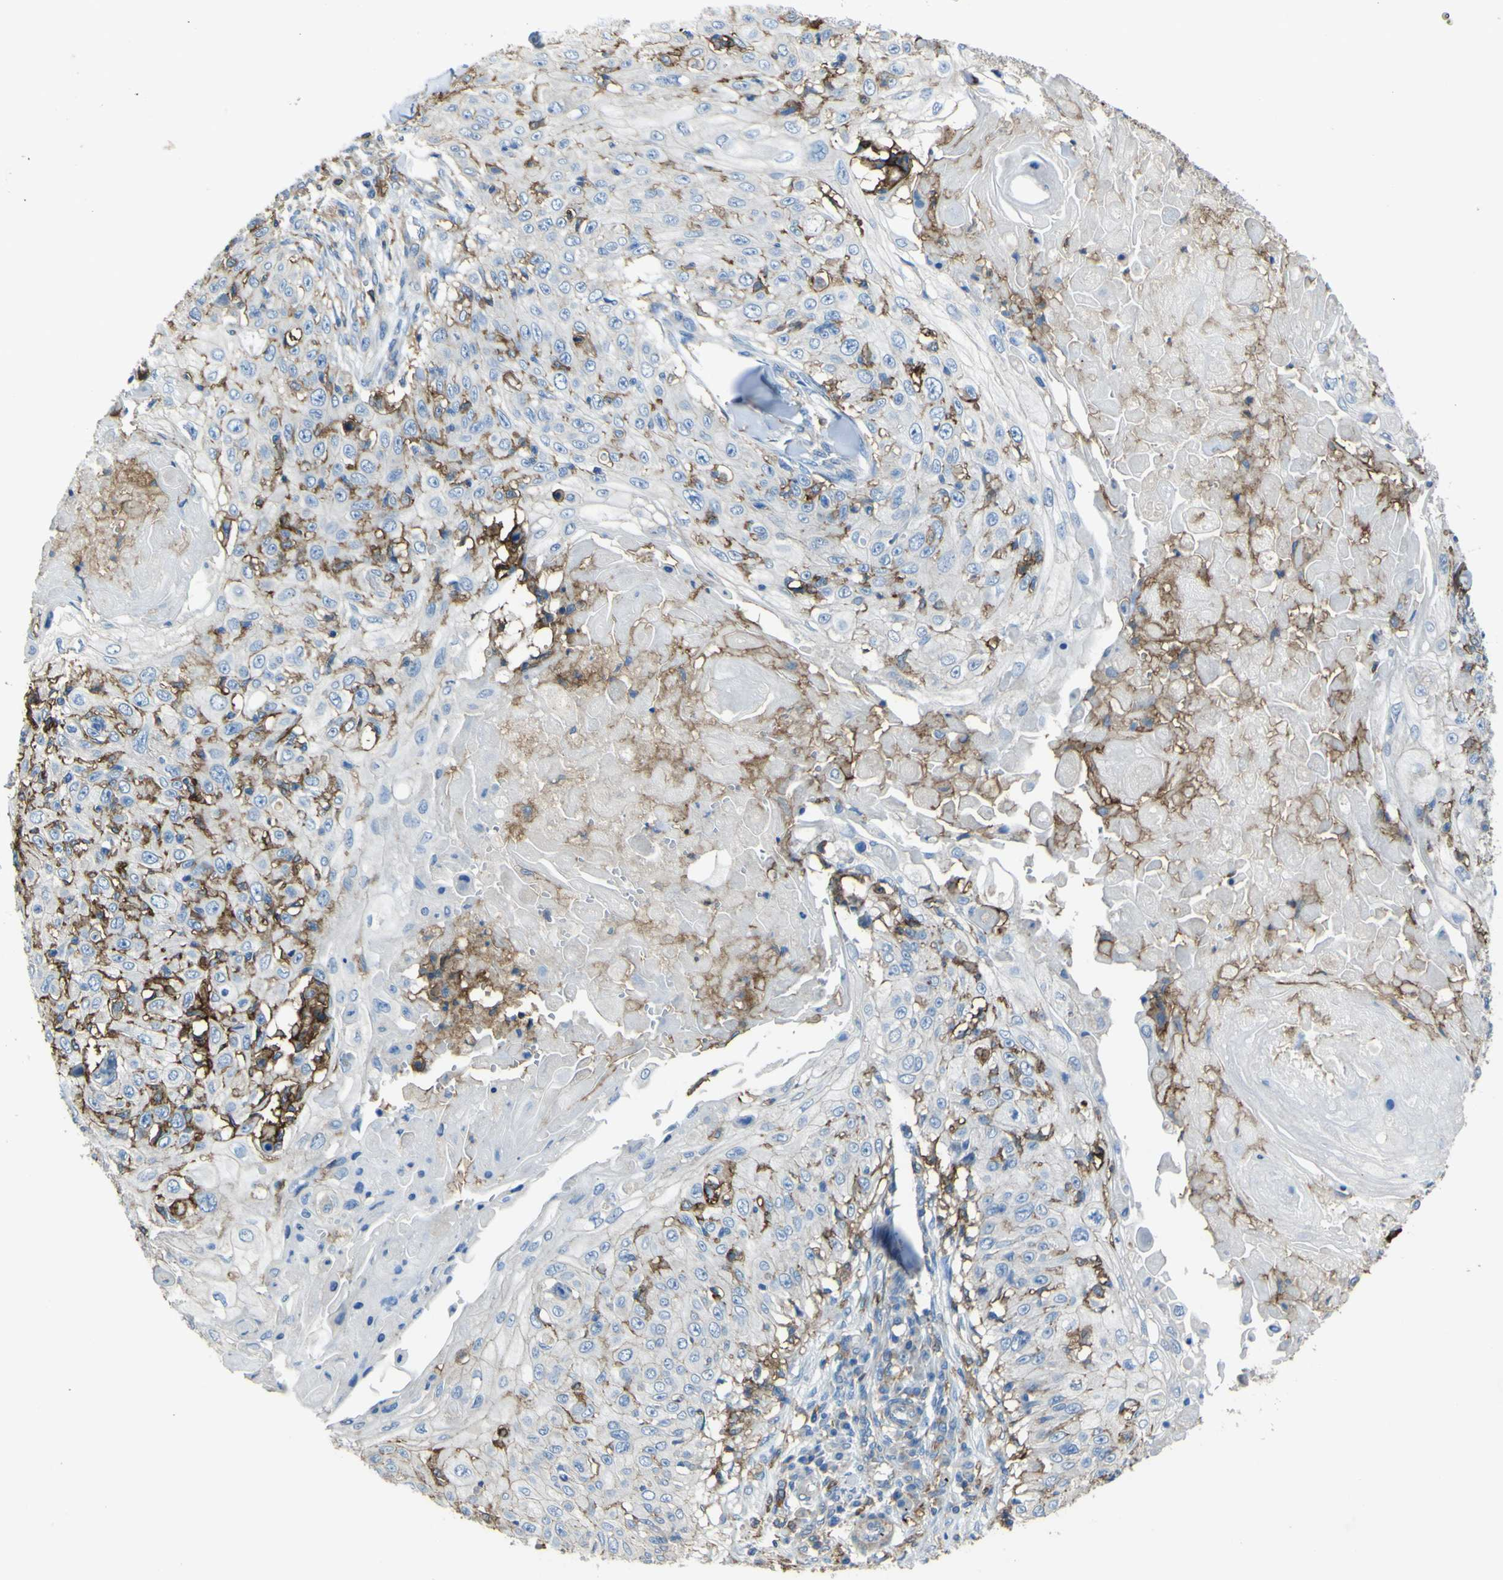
{"staining": {"intensity": "negative", "quantity": "none", "location": "none"}, "tissue": "skin cancer", "cell_type": "Tumor cells", "image_type": "cancer", "snomed": [{"axis": "morphology", "description": "Squamous cell carcinoma, NOS"}, {"axis": "topography", "description": "Skin"}], "caption": "Human skin cancer stained for a protein using IHC shows no expression in tumor cells.", "gene": "LAIR1", "patient": {"sex": "male", "age": 86}}